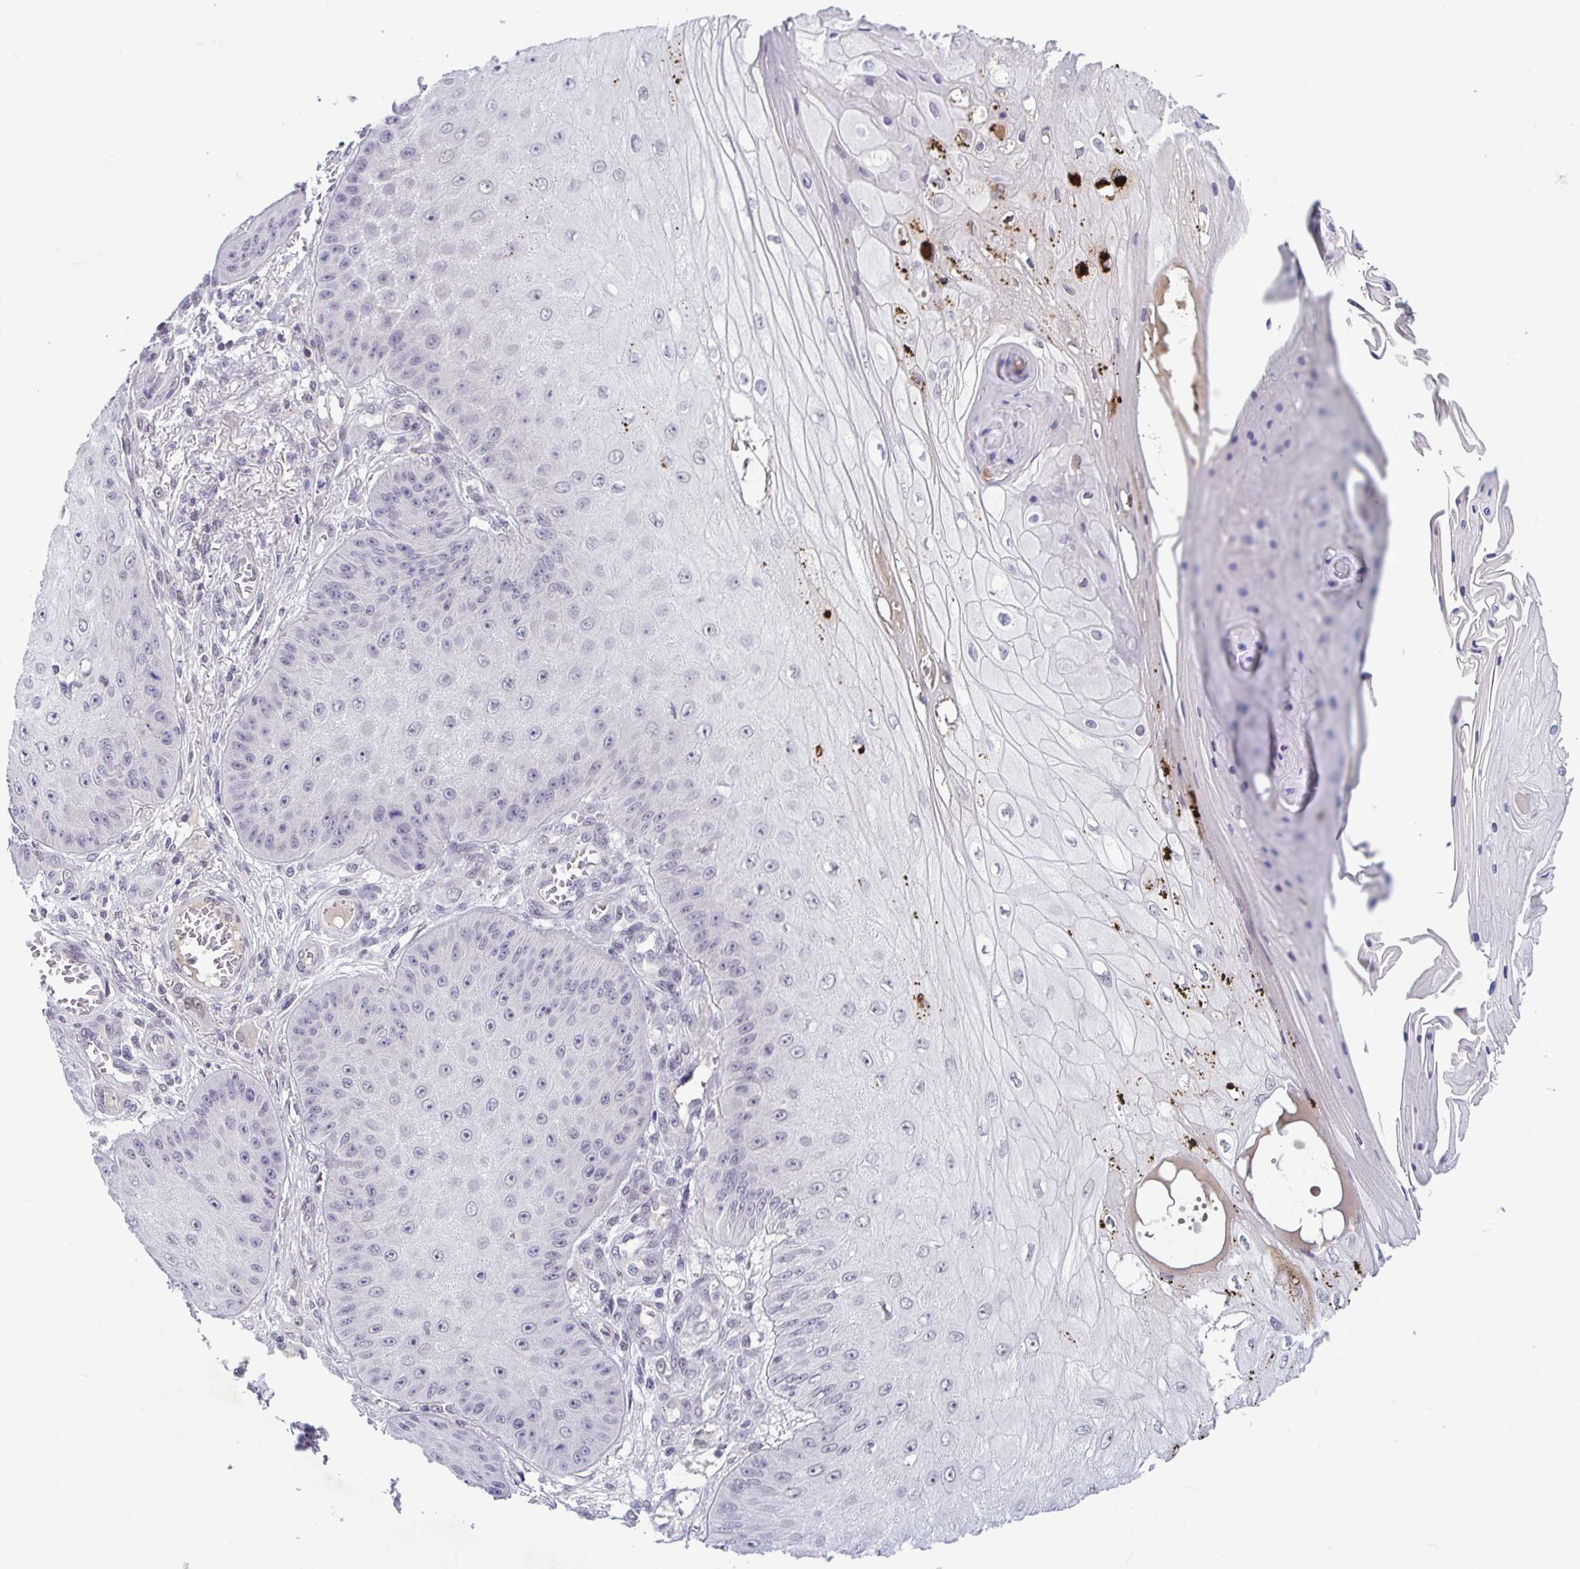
{"staining": {"intensity": "negative", "quantity": "none", "location": "none"}, "tissue": "skin cancer", "cell_type": "Tumor cells", "image_type": "cancer", "snomed": [{"axis": "morphology", "description": "Squamous cell carcinoma, NOS"}, {"axis": "topography", "description": "Skin"}], "caption": "Micrograph shows no protein positivity in tumor cells of skin cancer tissue. The staining is performed using DAB brown chromogen with nuclei counter-stained in using hematoxylin.", "gene": "TTC7B", "patient": {"sex": "male", "age": 70}}